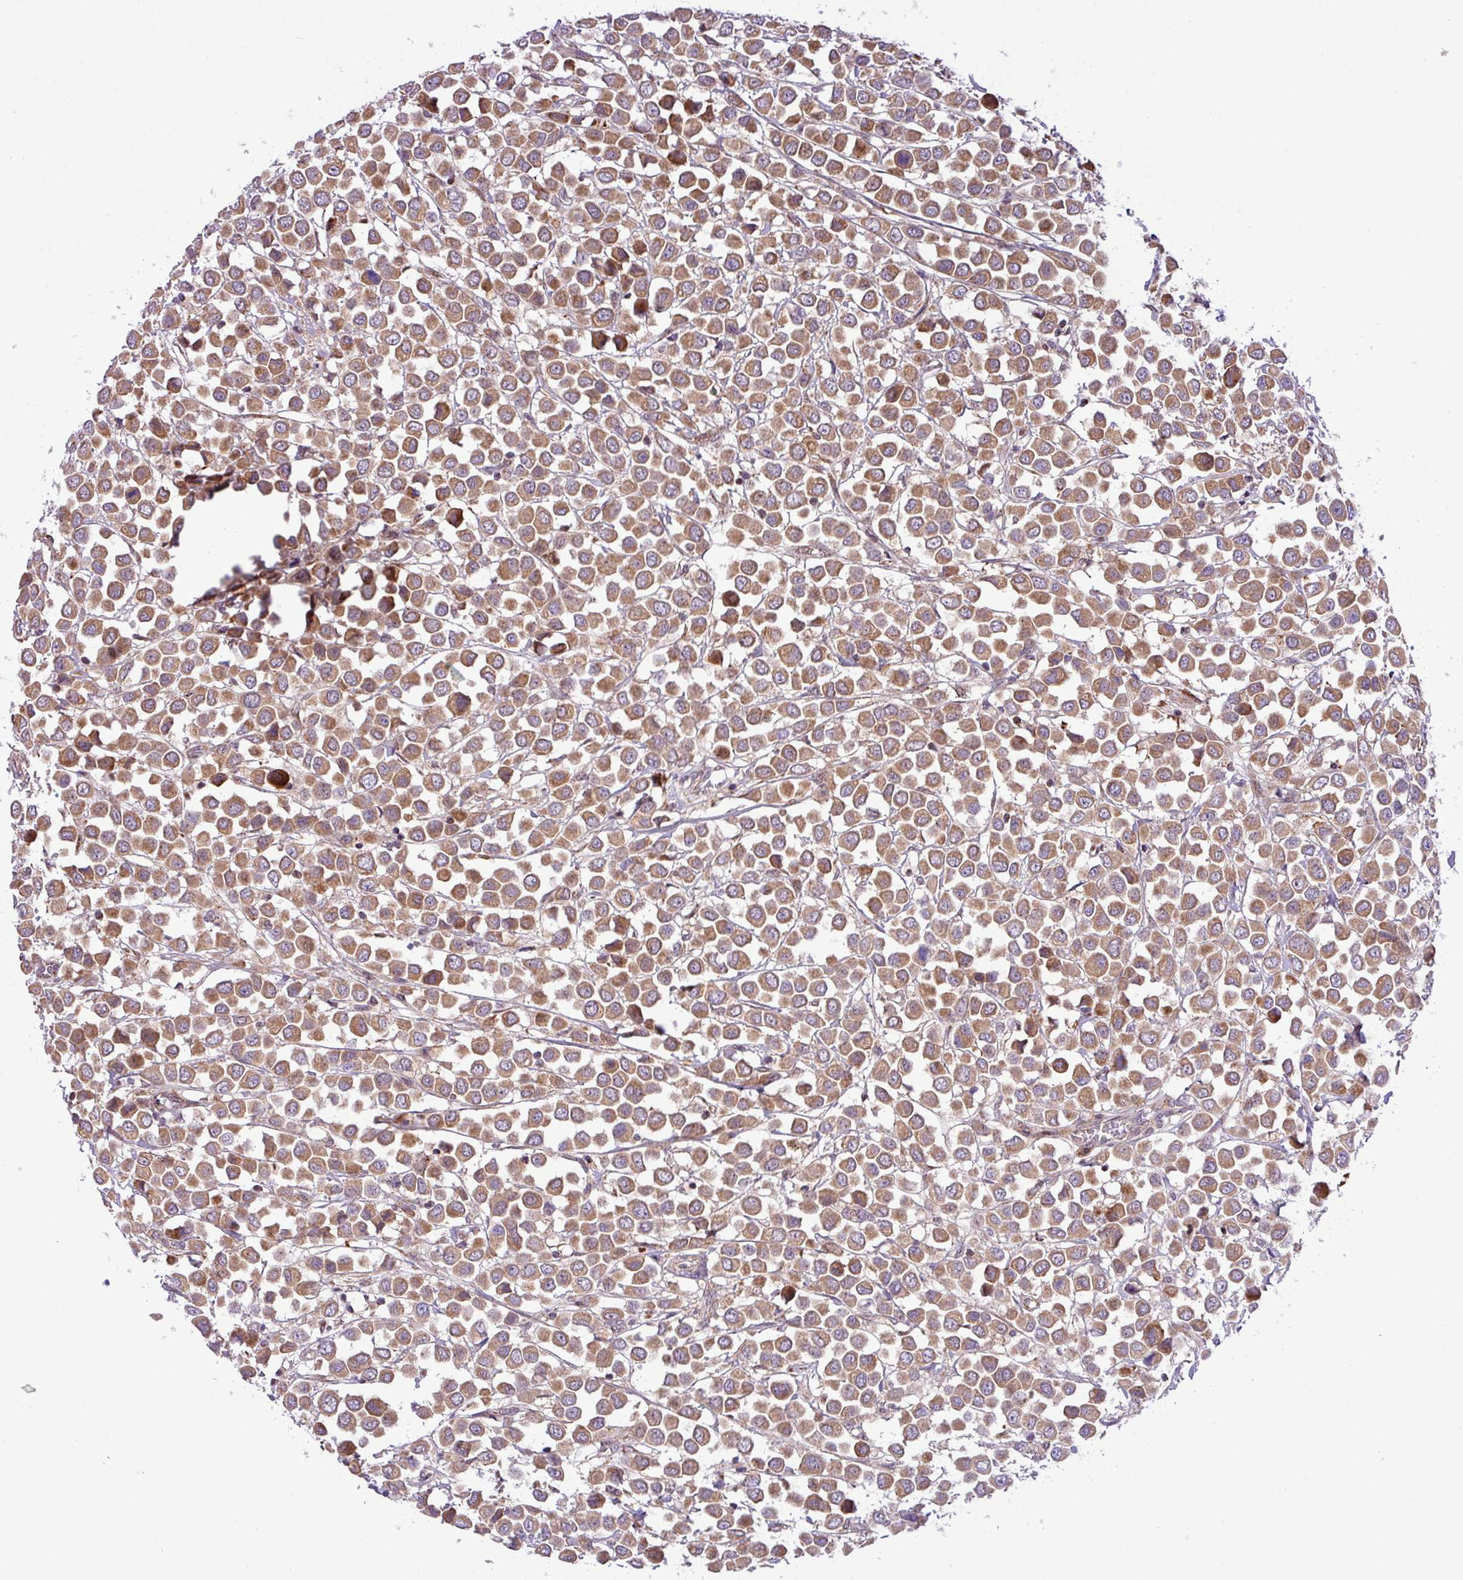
{"staining": {"intensity": "moderate", "quantity": ">75%", "location": "cytoplasmic/membranous"}, "tissue": "breast cancer", "cell_type": "Tumor cells", "image_type": "cancer", "snomed": [{"axis": "morphology", "description": "Duct carcinoma"}, {"axis": "topography", "description": "Breast"}], "caption": "Human breast invasive ductal carcinoma stained with a brown dye displays moderate cytoplasmic/membranous positive expression in approximately >75% of tumor cells.", "gene": "B3GNT9", "patient": {"sex": "female", "age": 61}}